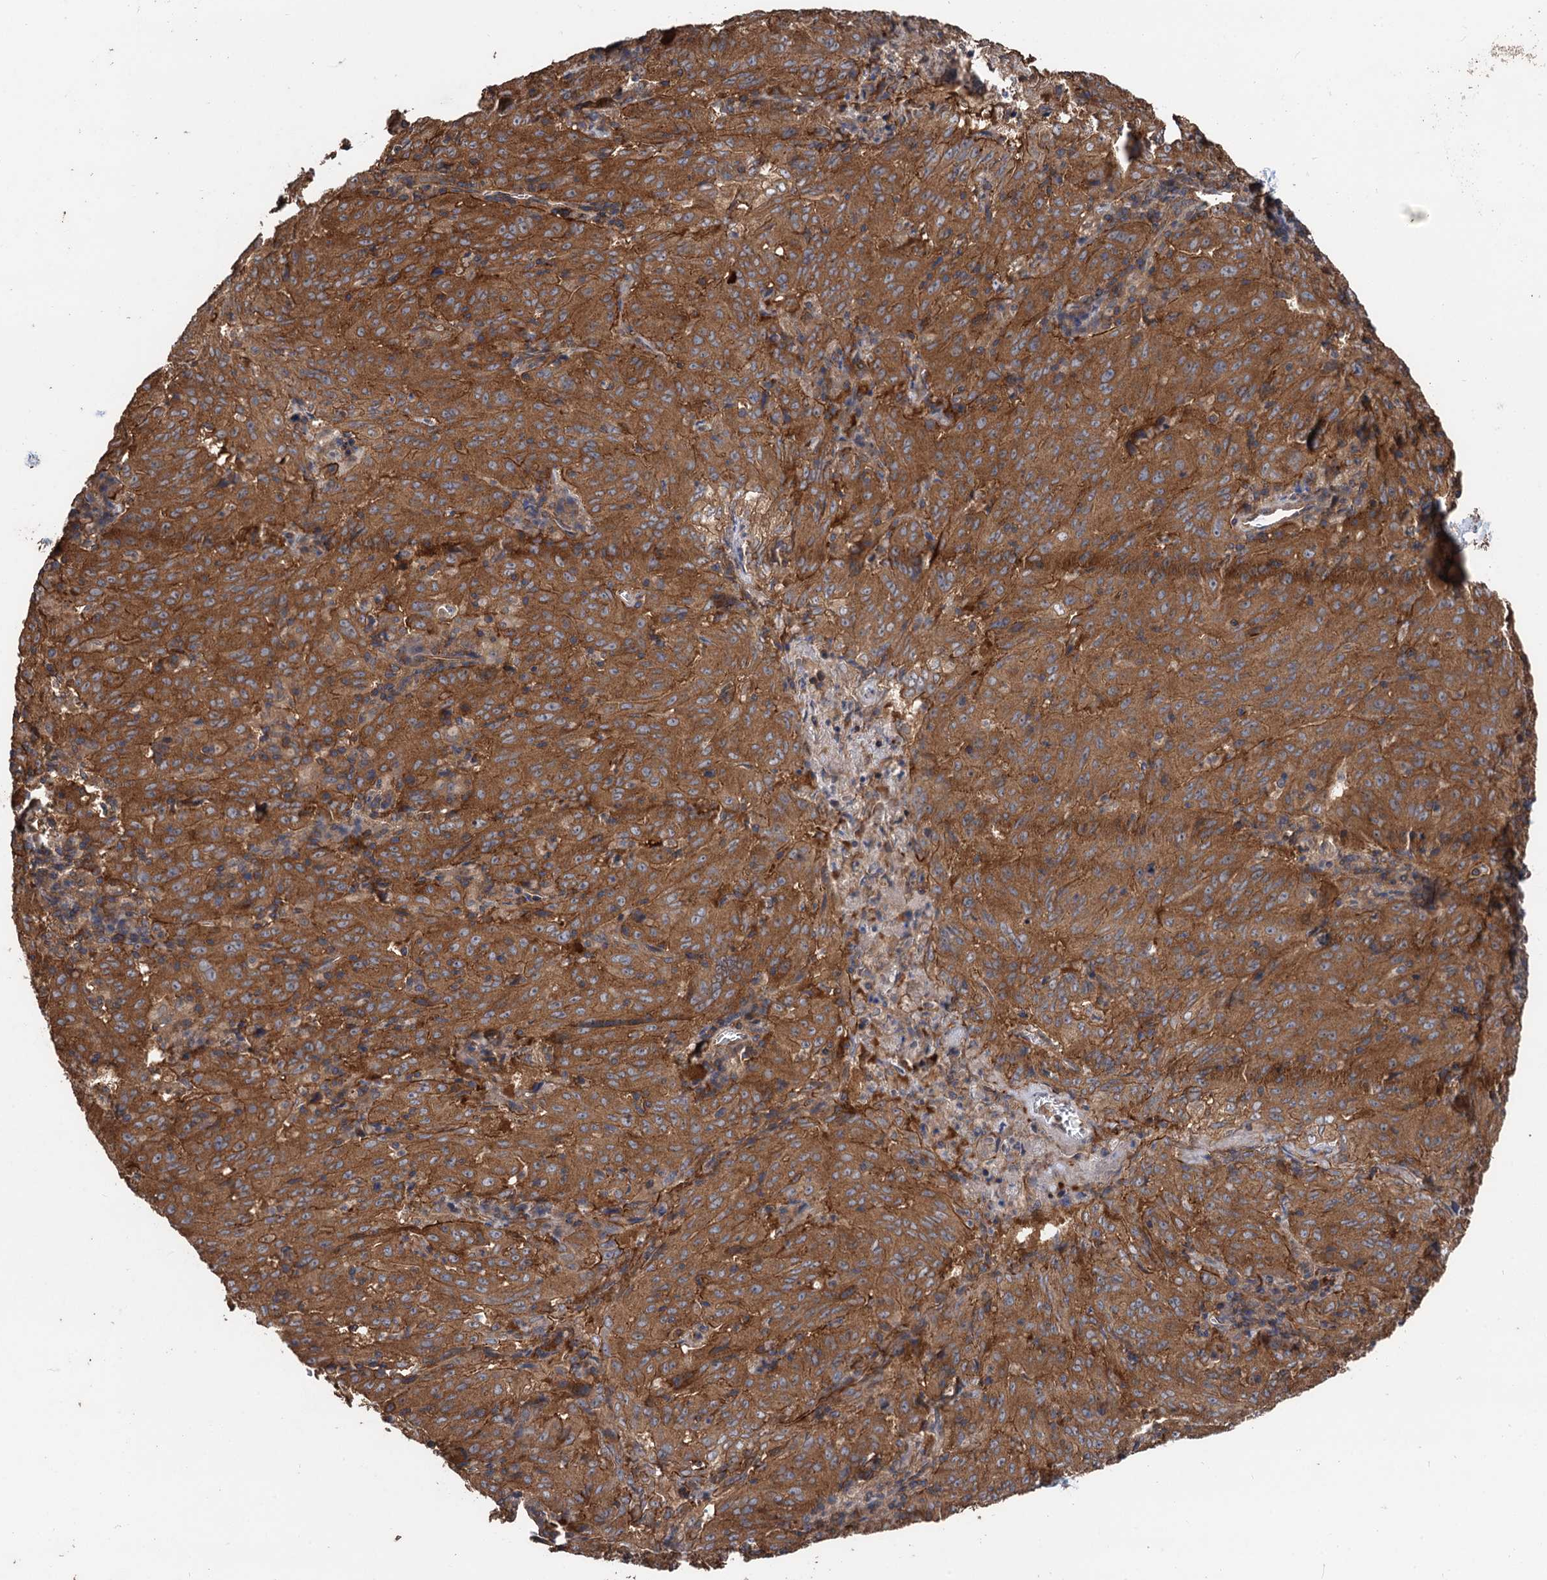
{"staining": {"intensity": "moderate", "quantity": ">75%", "location": "cytoplasmic/membranous"}, "tissue": "pancreatic cancer", "cell_type": "Tumor cells", "image_type": "cancer", "snomed": [{"axis": "morphology", "description": "Adenocarcinoma, NOS"}, {"axis": "topography", "description": "Pancreas"}], "caption": "DAB (3,3'-diaminobenzidine) immunohistochemical staining of pancreatic cancer (adenocarcinoma) displays moderate cytoplasmic/membranous protein staining in about >75% of tumor cells. (DAB (3,3'-diaminobenzidine) IHC with brightfield microscopy, high magnification).", "gene": "PPP4R1", "patient": {"sex": "male", "age": 63}}